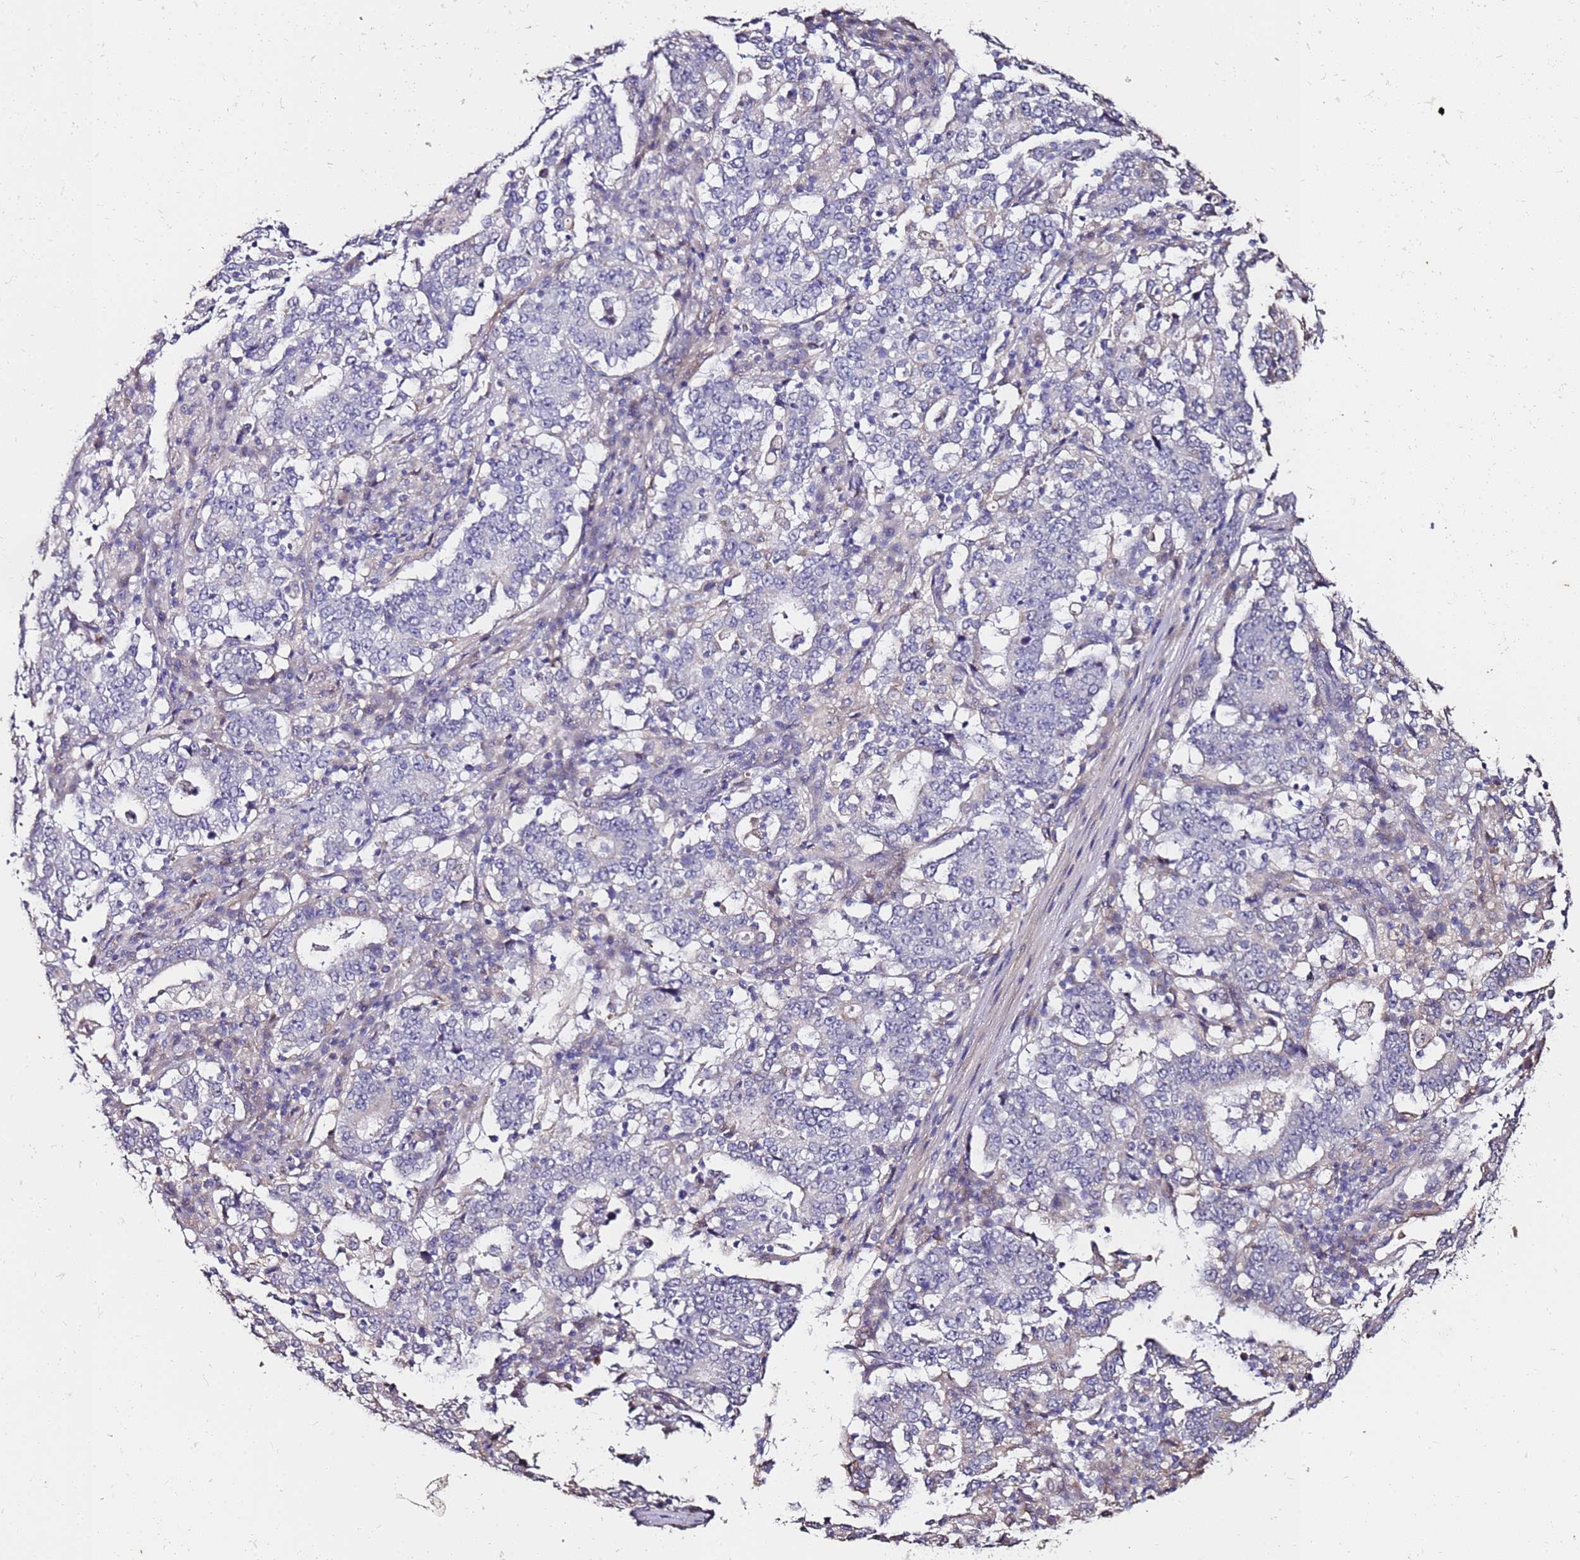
{"staining": {"intensity": "negative", "quantity": "none", "location": "none"}, "tissue": "stomach cancer", "cell_type": "Tumor cells", "image_type": "cancer", "snomed": [{"axis": "morphology", "description": "Adenocarcinoma, NOS"}, {"axis": "topography", "description": "Stomach"}], "caption": "There is no significant expression in tumor cells of stomach cancer (adenocarcinoma). Brightfield microscopy of IHC stained with DAB (3,3'-diaminobenzidine) (brown) and hematoxylin (blue), captured at high magnification.", "gene": "C3orf80", "patient": {"sex": "male", "age": 59}}